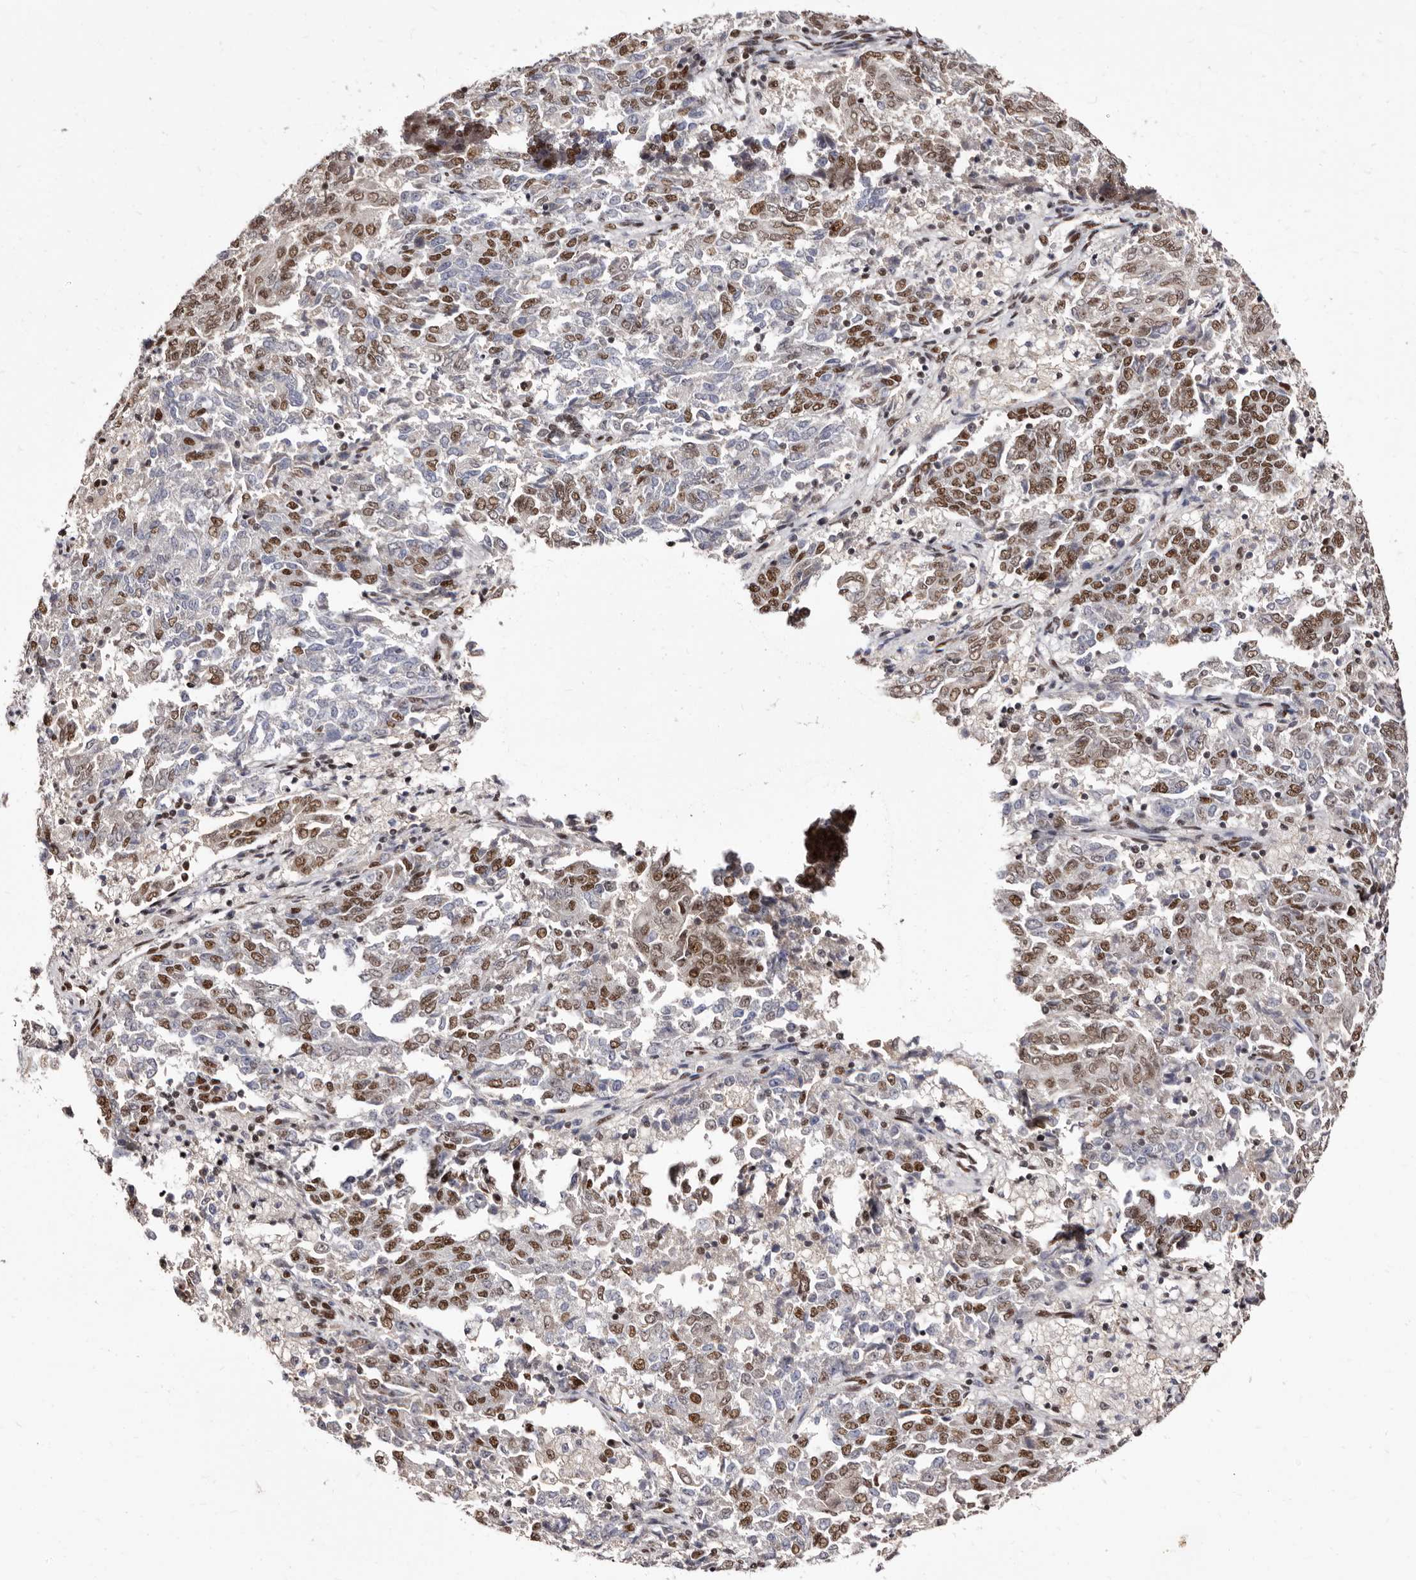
{"staining": {"intensity": "moderate", "quantity": "25%-75%", "location": "nuclear"}, "tissue": "endometrial cancer", "cell_type": "Tumor cells", "image_type": "cancer", "snomed": [{"axis": "morphology", "description": "Adenocarcinoma, NOS"}, {"axis": "topography", "description": "Endometrium"}], "caption": "An image showing moderate nuclear staining in approximately 25%-75% of tumor cells in endometrial adenocarcinoma, as visualized by brown immunohistochemical staining.", "gene": "ANAPC11", "patient": {"sex": "female", "age": 80}}